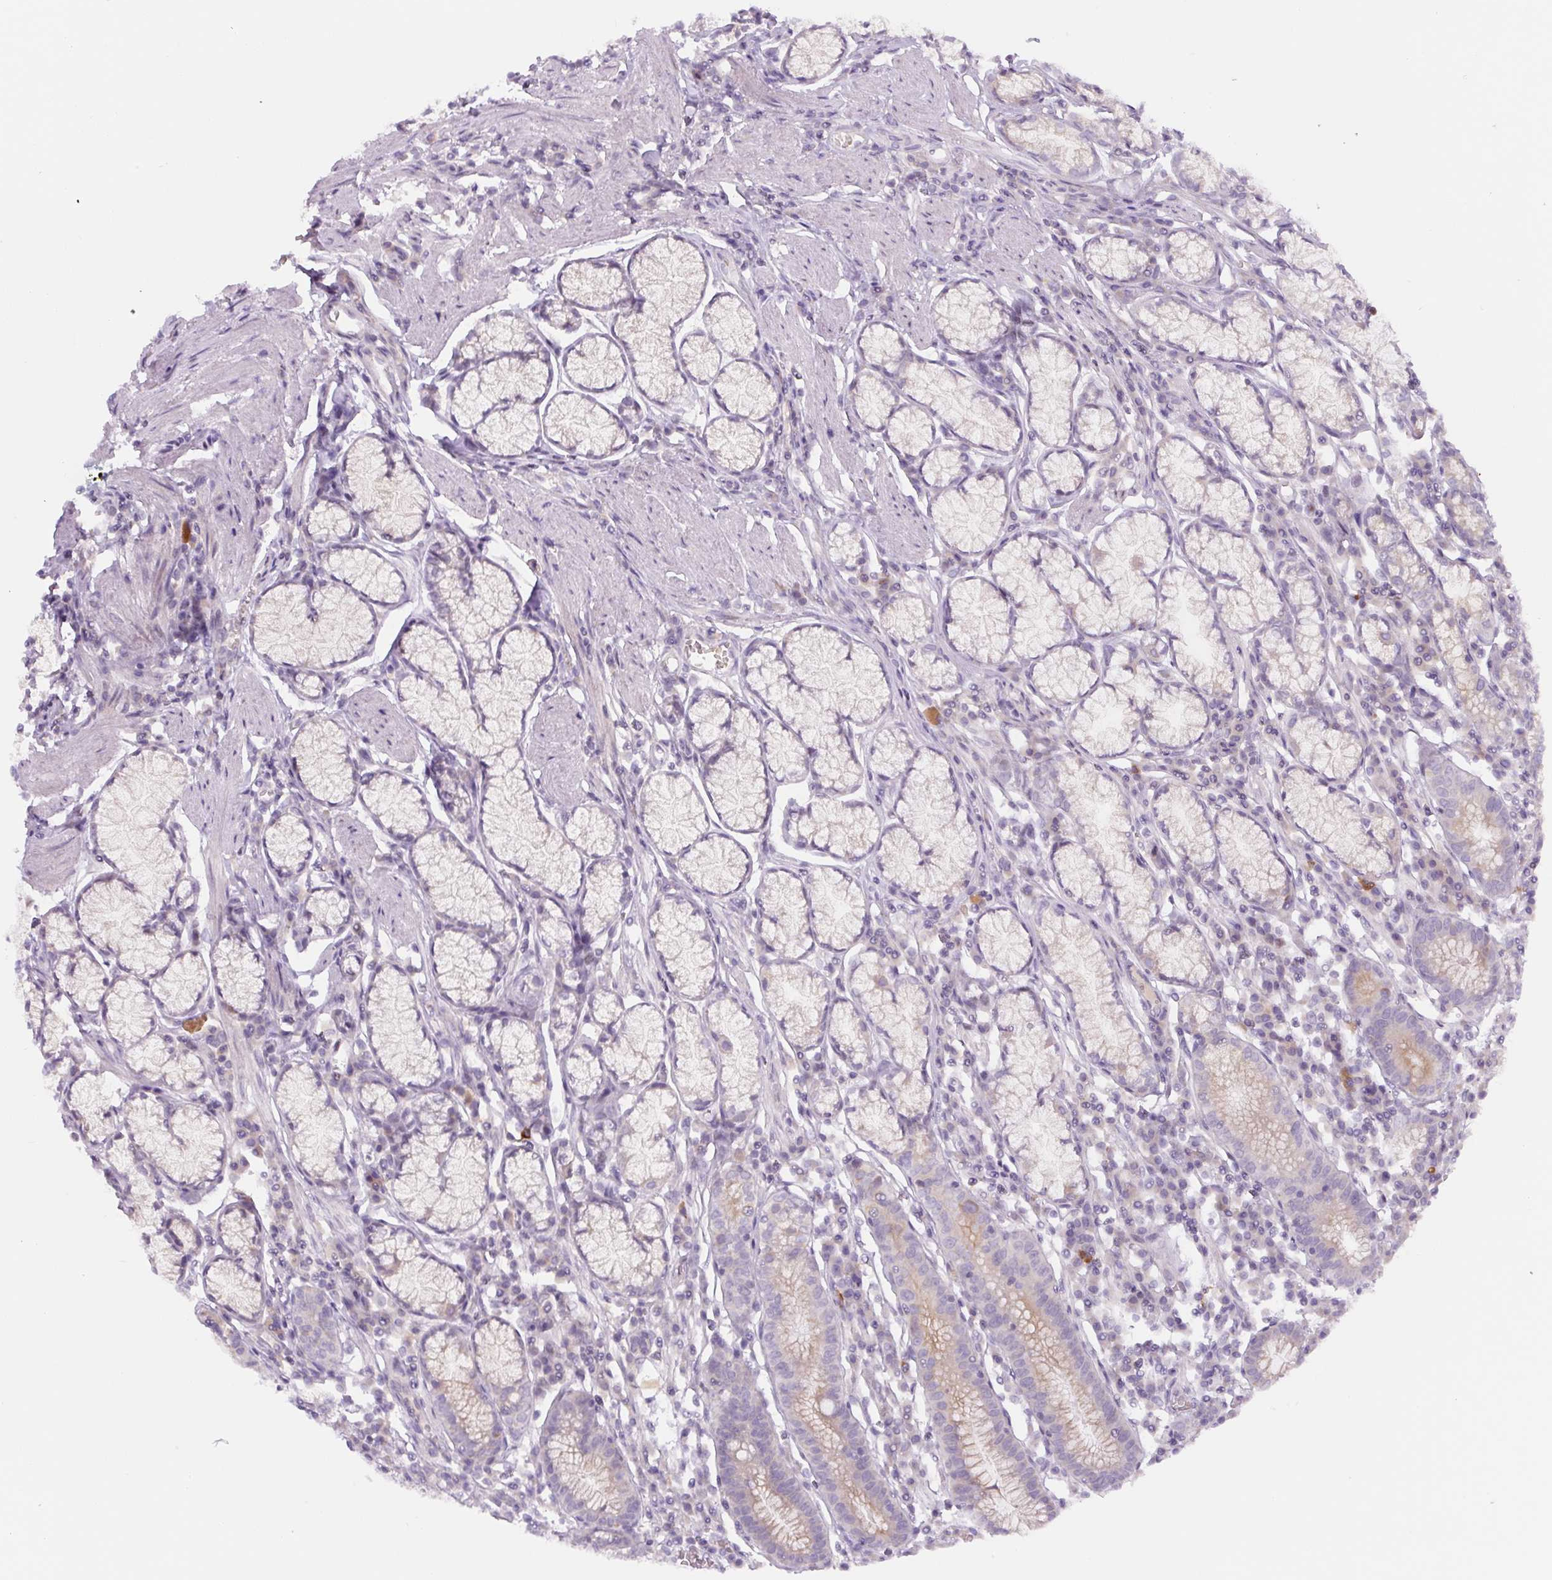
{"staining": {"intensity": "strong", "quantity": "<25%", "location": "cytoplasmic/membranous"}, "tissue": "stomach", "cell_type": "Glandular cells", "image_type": "normal", "snomed": [{"axis": "morphology", "description": "Normal tissue, NOS"}, {"axis": "topography", "description": "Stomach"}], "caption": "Glandular cells reveal medium levels of strong cytoplasmic/membranous expression in approximately <25% of cells in benign stomach.", "gene": "YIF1B", "patient": {"sex": "male", "age": 55}}